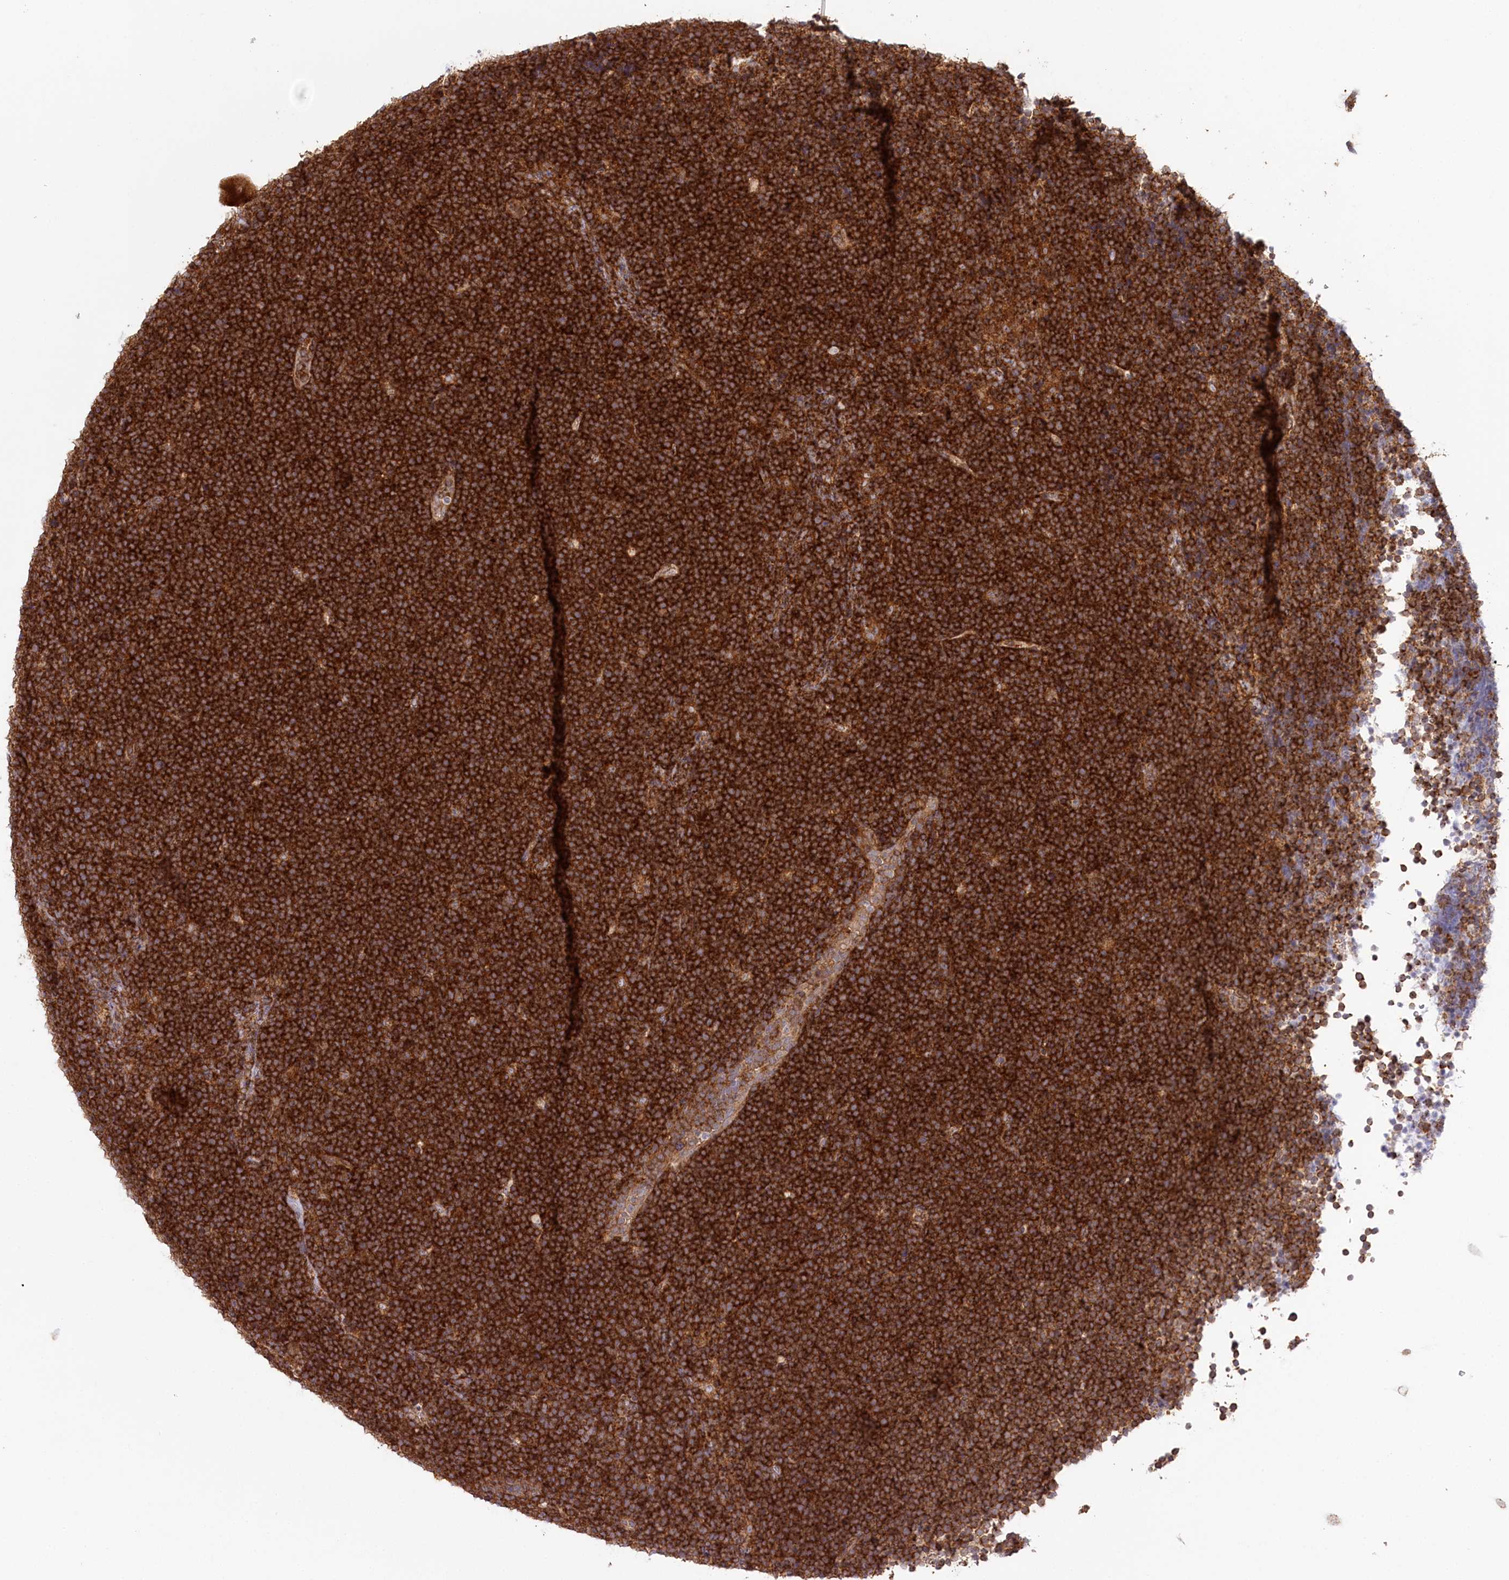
{"staining": {"intensity": "strong", "quantity": ">75%", "location": "cytoplasmic/membranous"}, "tissue": "lymphoma", "cell_type": "Tumor cells", "image_type": "cancer", "snomed": [{"axis": "morphology", "description": "Malignant lymphoma, non-Hodgkin's type, High grade"}, {"axis": "topography", "description": "Lymph node"}], "caption": "Human lymphoma stained for a protein (brown) reveals strong cytoplasmic/membranous positive expression in about >75% of tumor cells.", "gene": "CCDC91", "patient": {"sex": "male", "age": 13}}